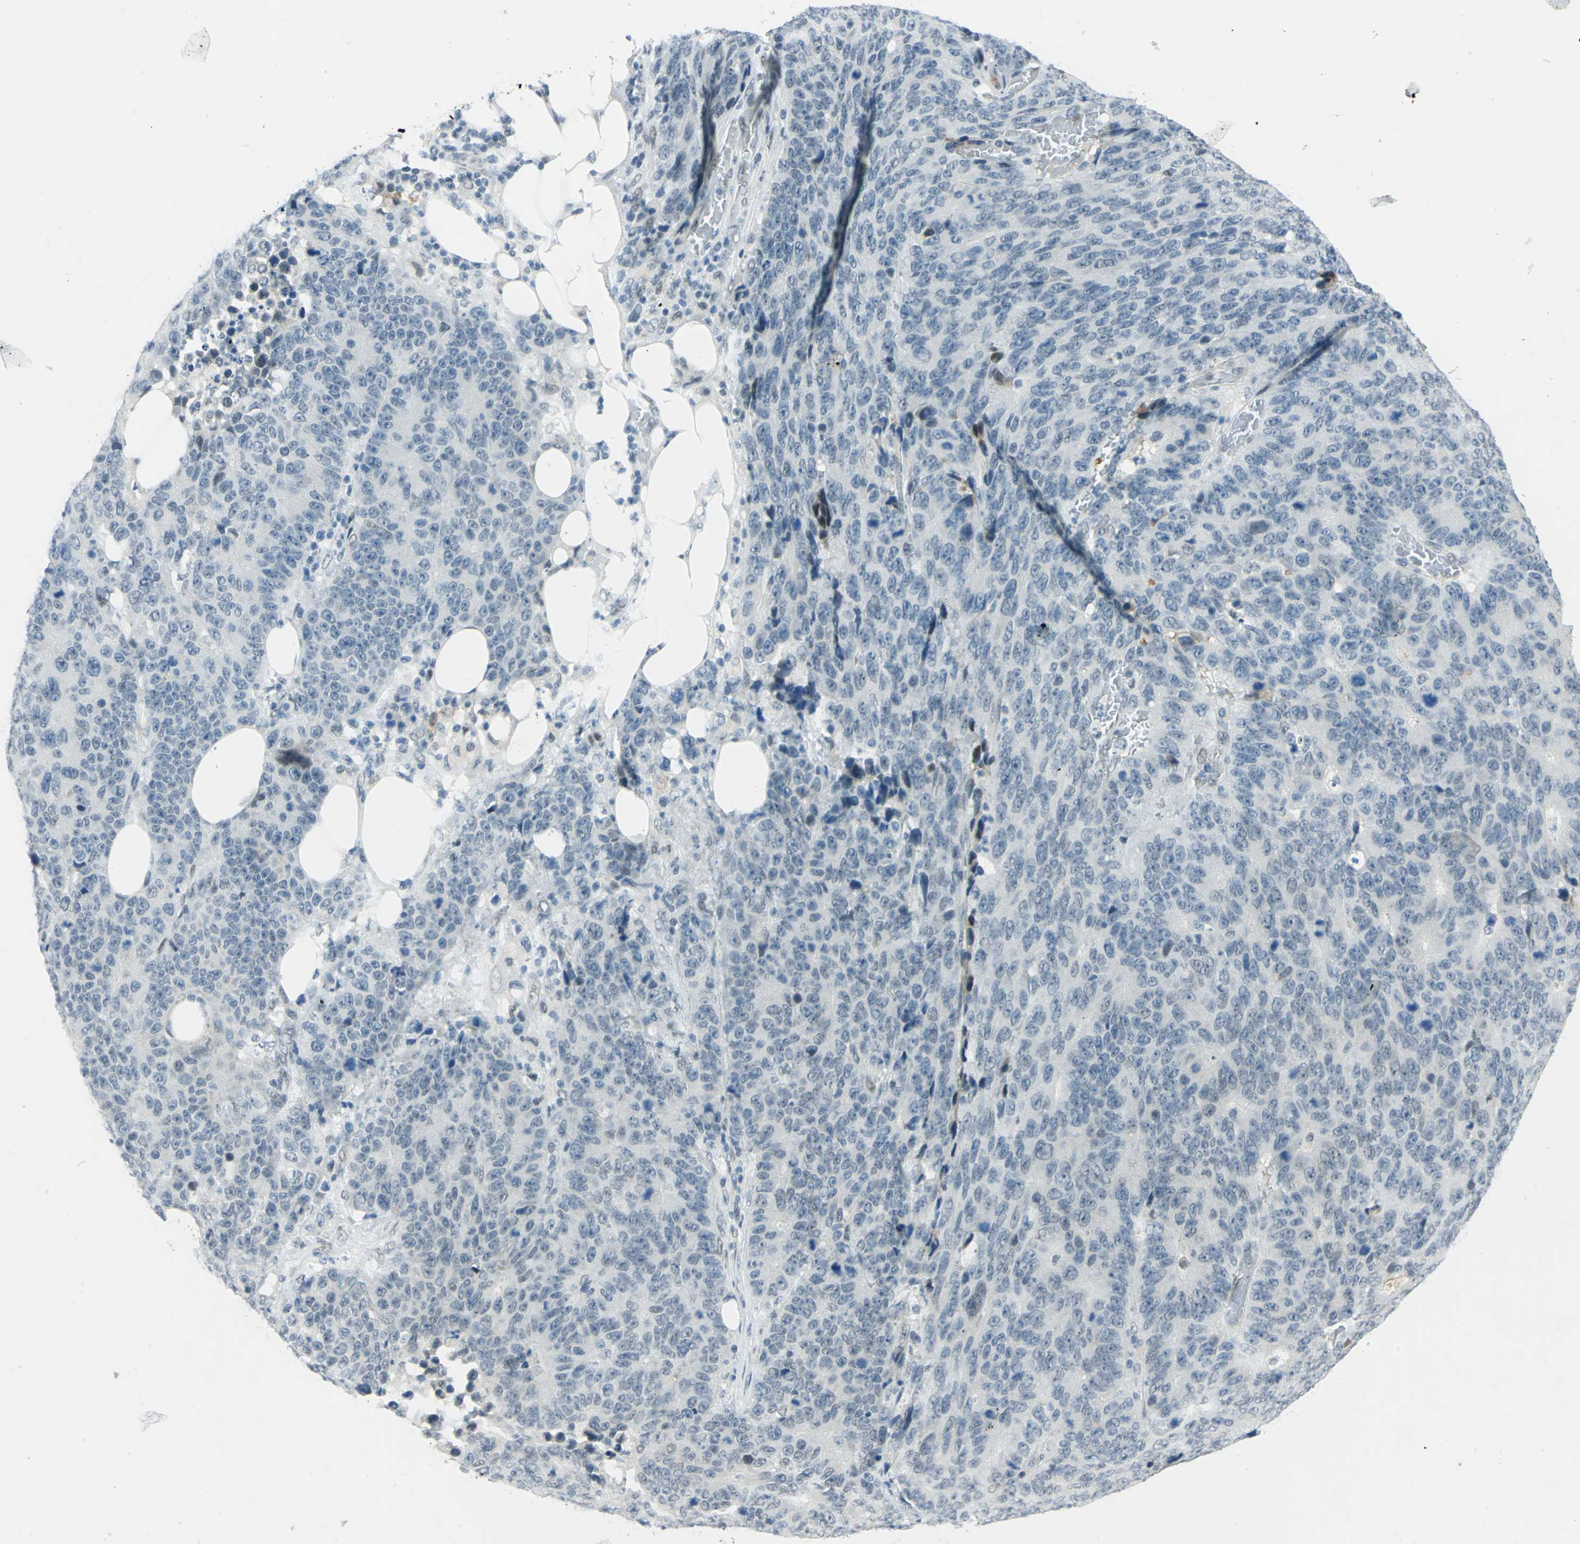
{"staining": {"intensity": "negative", "quantity": "none", "location": "none"}, "tissue": "colorectal cancer", "cell_type": "Tumor cells", "image_type": "cancer", "snomed": [{"axis": "morphology", "description": "Adenocarcinoma, NOS"}, {"axis": "topography", "description": "Colon"}], "caption": "IHC of colorectal adenocarcinoma exhibits no expression in tumor cells. Nuclei are stained in blue.", "gene": "MTMR10", "patient": {"sex": "female", "age": 86}}